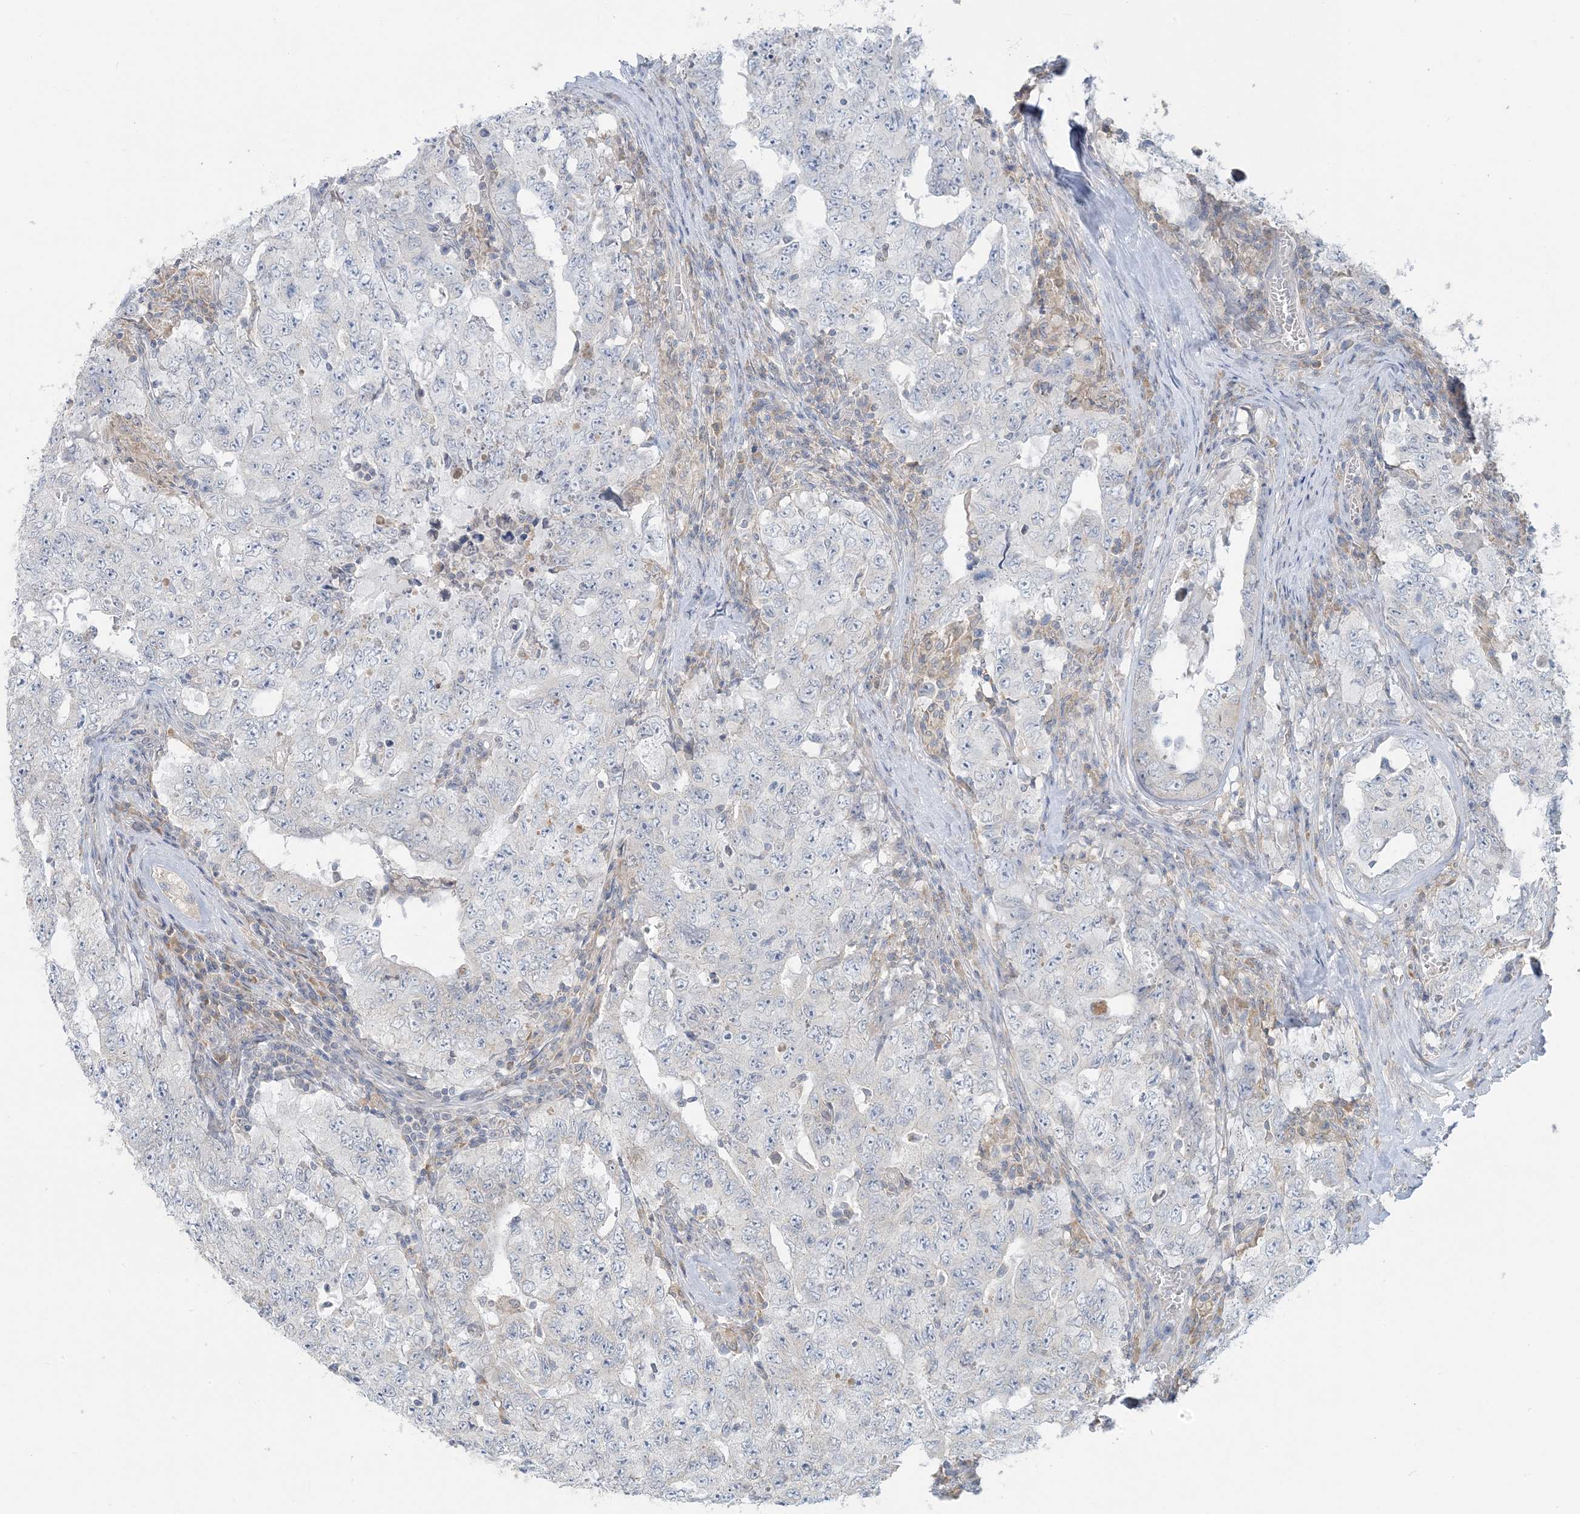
{"staining": {"intensity": "negative", "quantity": "none", "location": "none"}, "tissue": "testis cancer", "cell_type": "Tumor cells", "image_type": "cancer", "snomed": [{"axis": "morphology", "description": "Carcinoma, Embryonal, NOS"}, {"axis": "topography", "description": "Testis"}], "caption": "DAB (3,3'-diaminobenzidine) immunohistochemical staining of human testis cancer exhibits no significant staining in tumor cells.", "gene": "EEFSEC", "patient": {"sex": "male", "age": 26}}